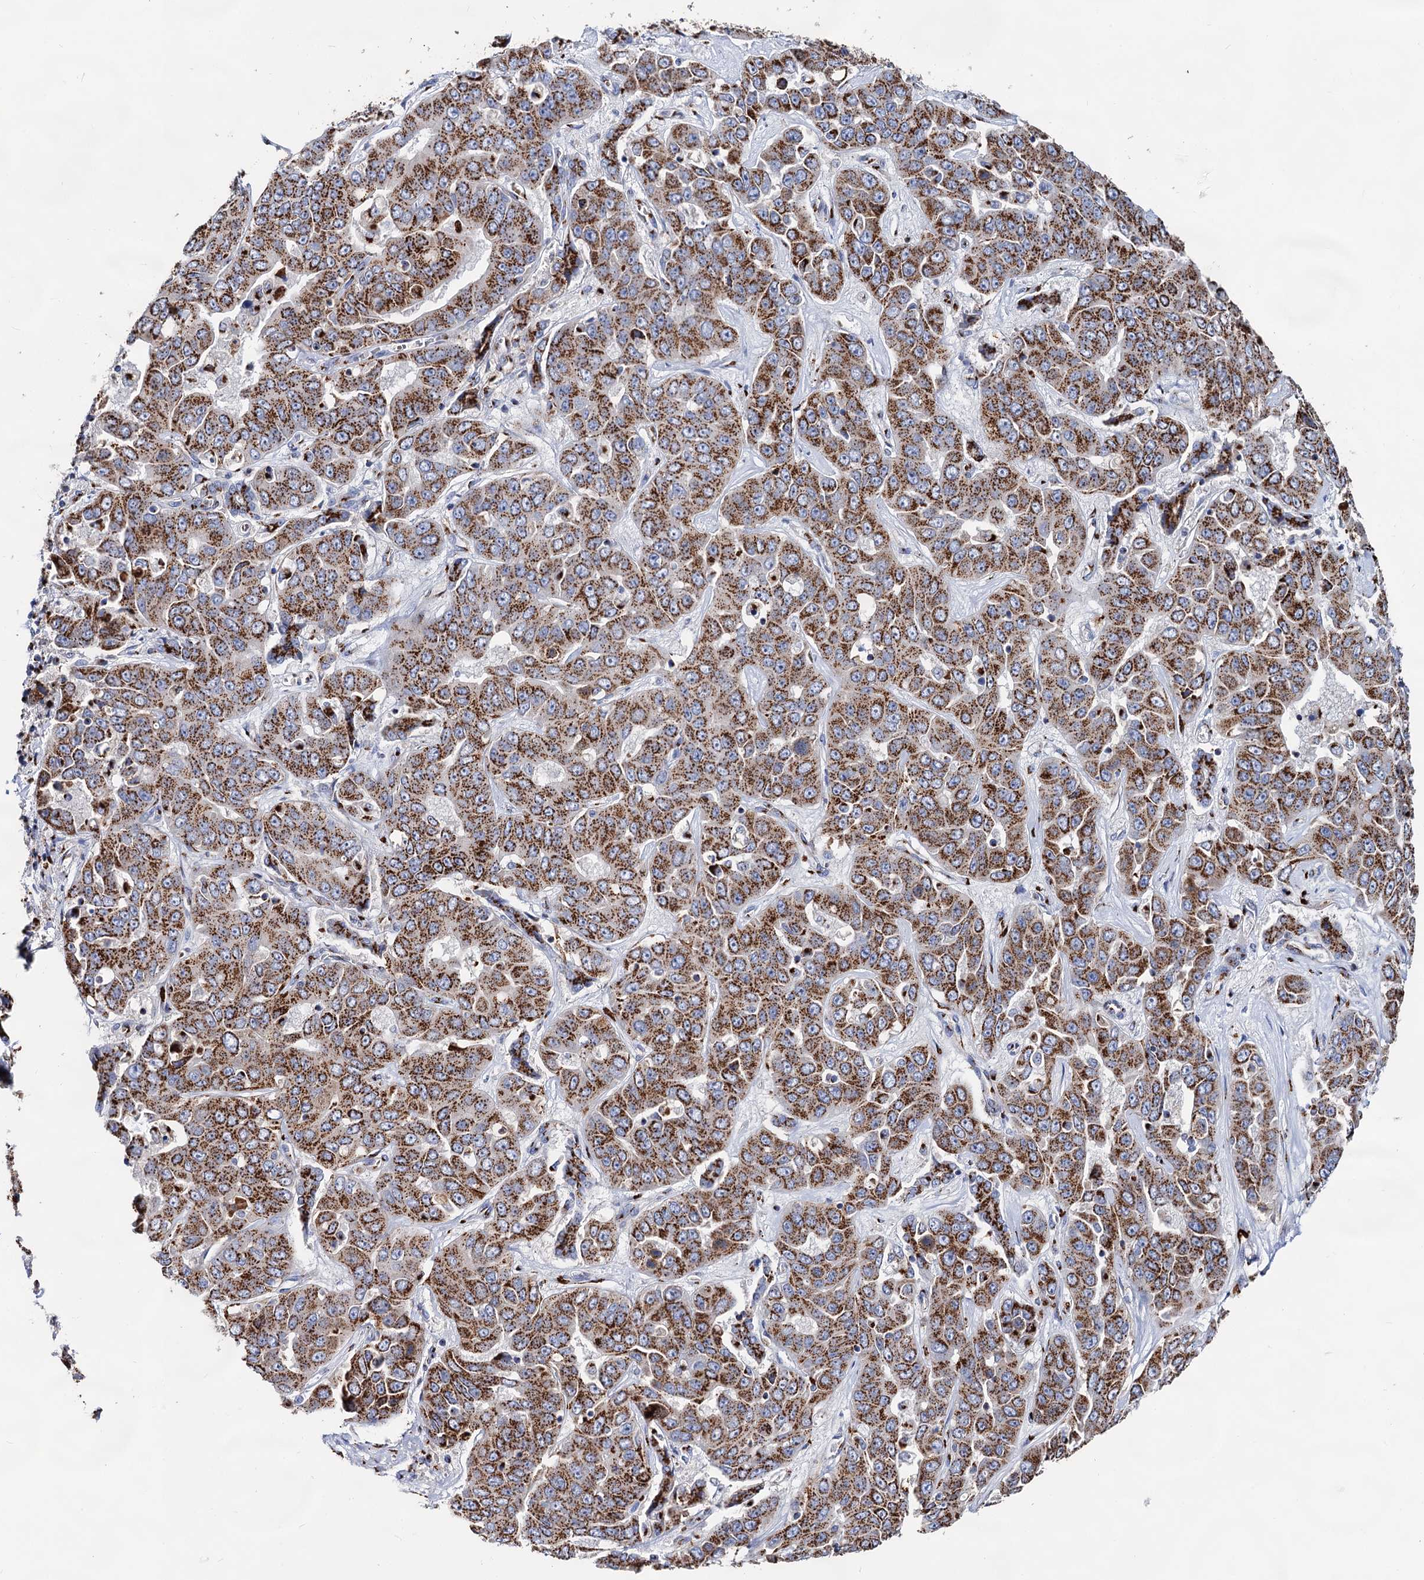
{"staining": {"intensity": "strong", "quantity": ">75%", "location": "cytoplasmic/membranous"}, "tissue": "liver cancer", "cell_type": "Tumor cells", "image_type": "cancer", "snomed": [{"axis": "morphology", "description": "Cholangiocarcinoma"}, {"axis": "topography", "description": "Liver"}], "caption": "Protein staining shows strong cytoplasmic/membranous staining in approximately >75% of tumor cells in liver cholangiocarcinoma.", "gene": "TM9SF3", "patient": {"sex": "female", "age": 52}}